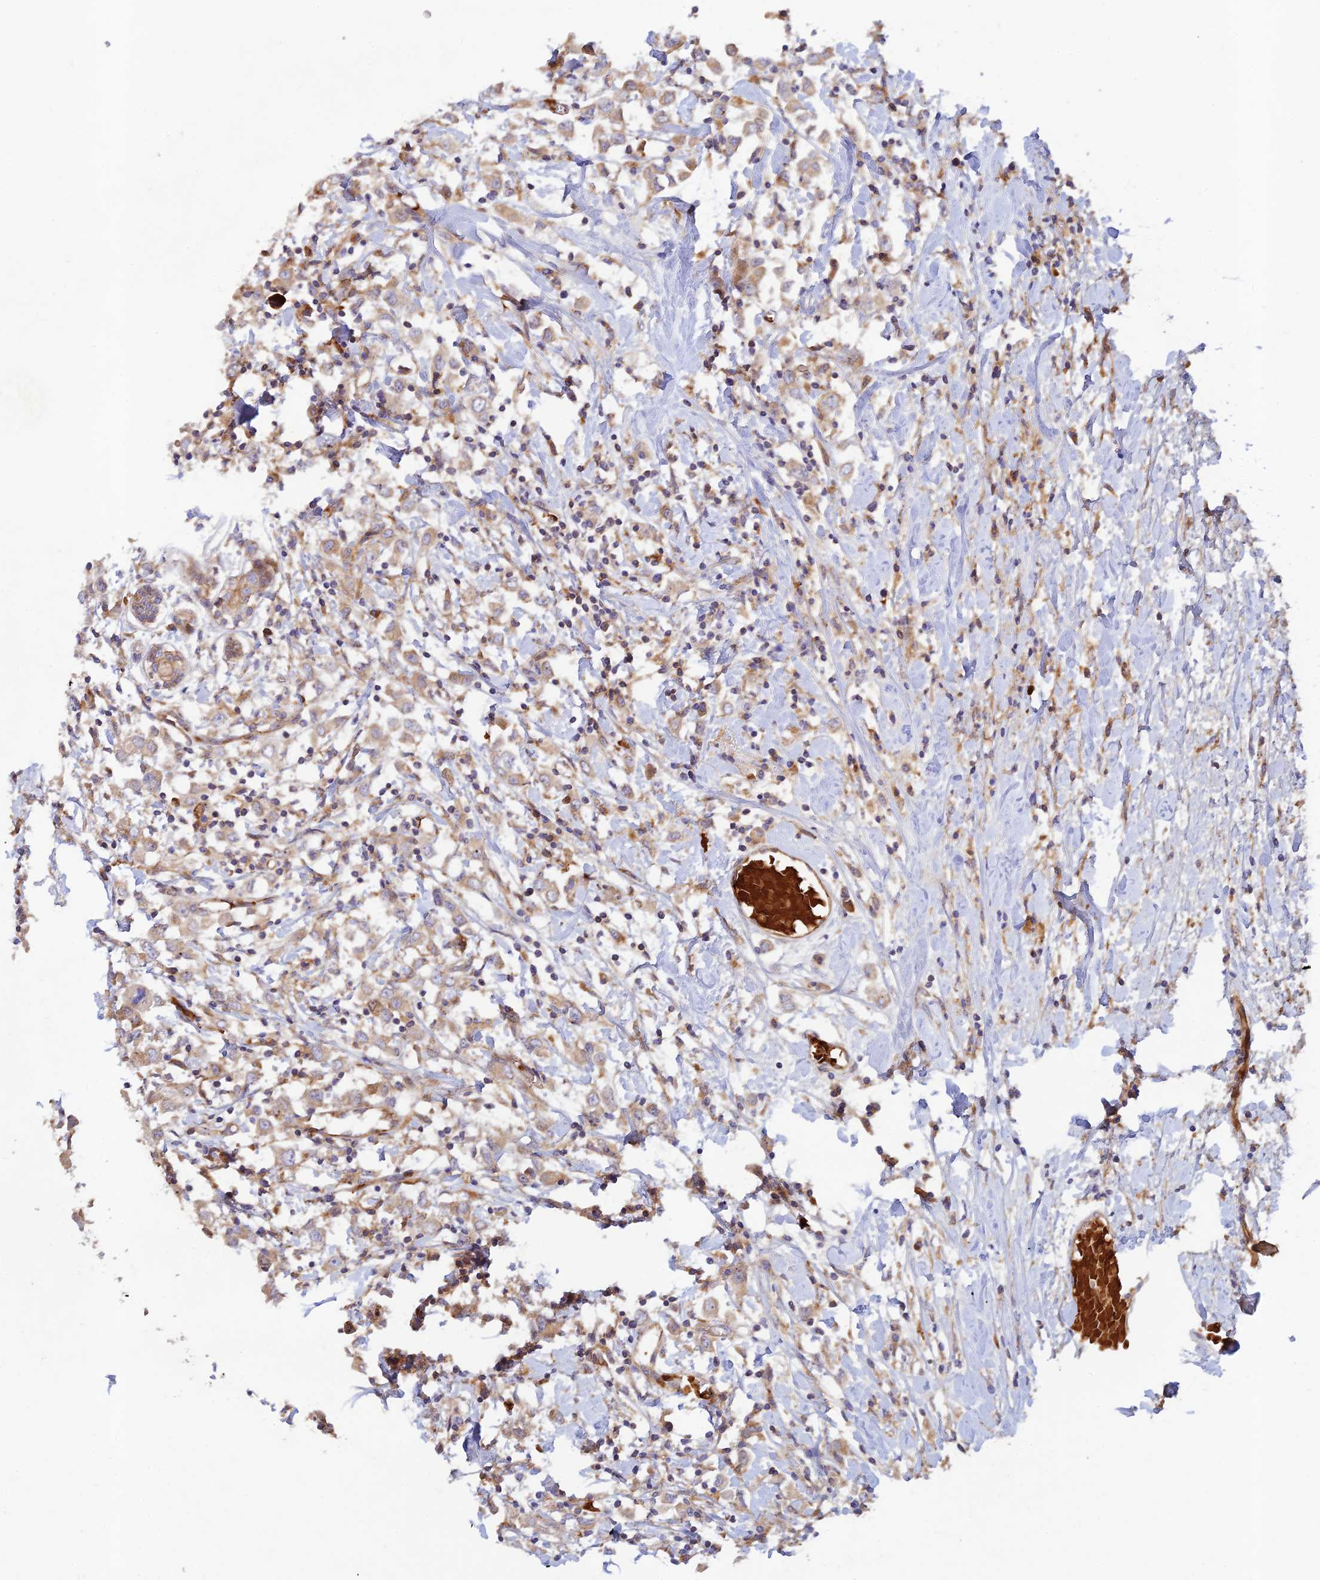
{"staining": {"intensity": "weak", "quantity": ">75%", "location": "cytoplasmic/membranous"}, "tissue": "breast cancer", "cell_type": "Tumor cells", "image_type": "cancer", "snomed": [{"axis": "morphology", "description": "Duct carcinoma"}, {"axis": "topography", "description": "Breast"}], "caption": "Immunohistochemical staining of breast invasive ductal carcinoma demonstrates low levels of weak cytoplasmic/membranous expression in about >75% of tumor cells. Using DAB (3,3'-diaminobenzidine) (brown) and hematoxylin (blue) stains, captured at high magnification using brightfield microscopy.", "gene": "GMCL1", "patient": {"sex": "female", "age": 61}}